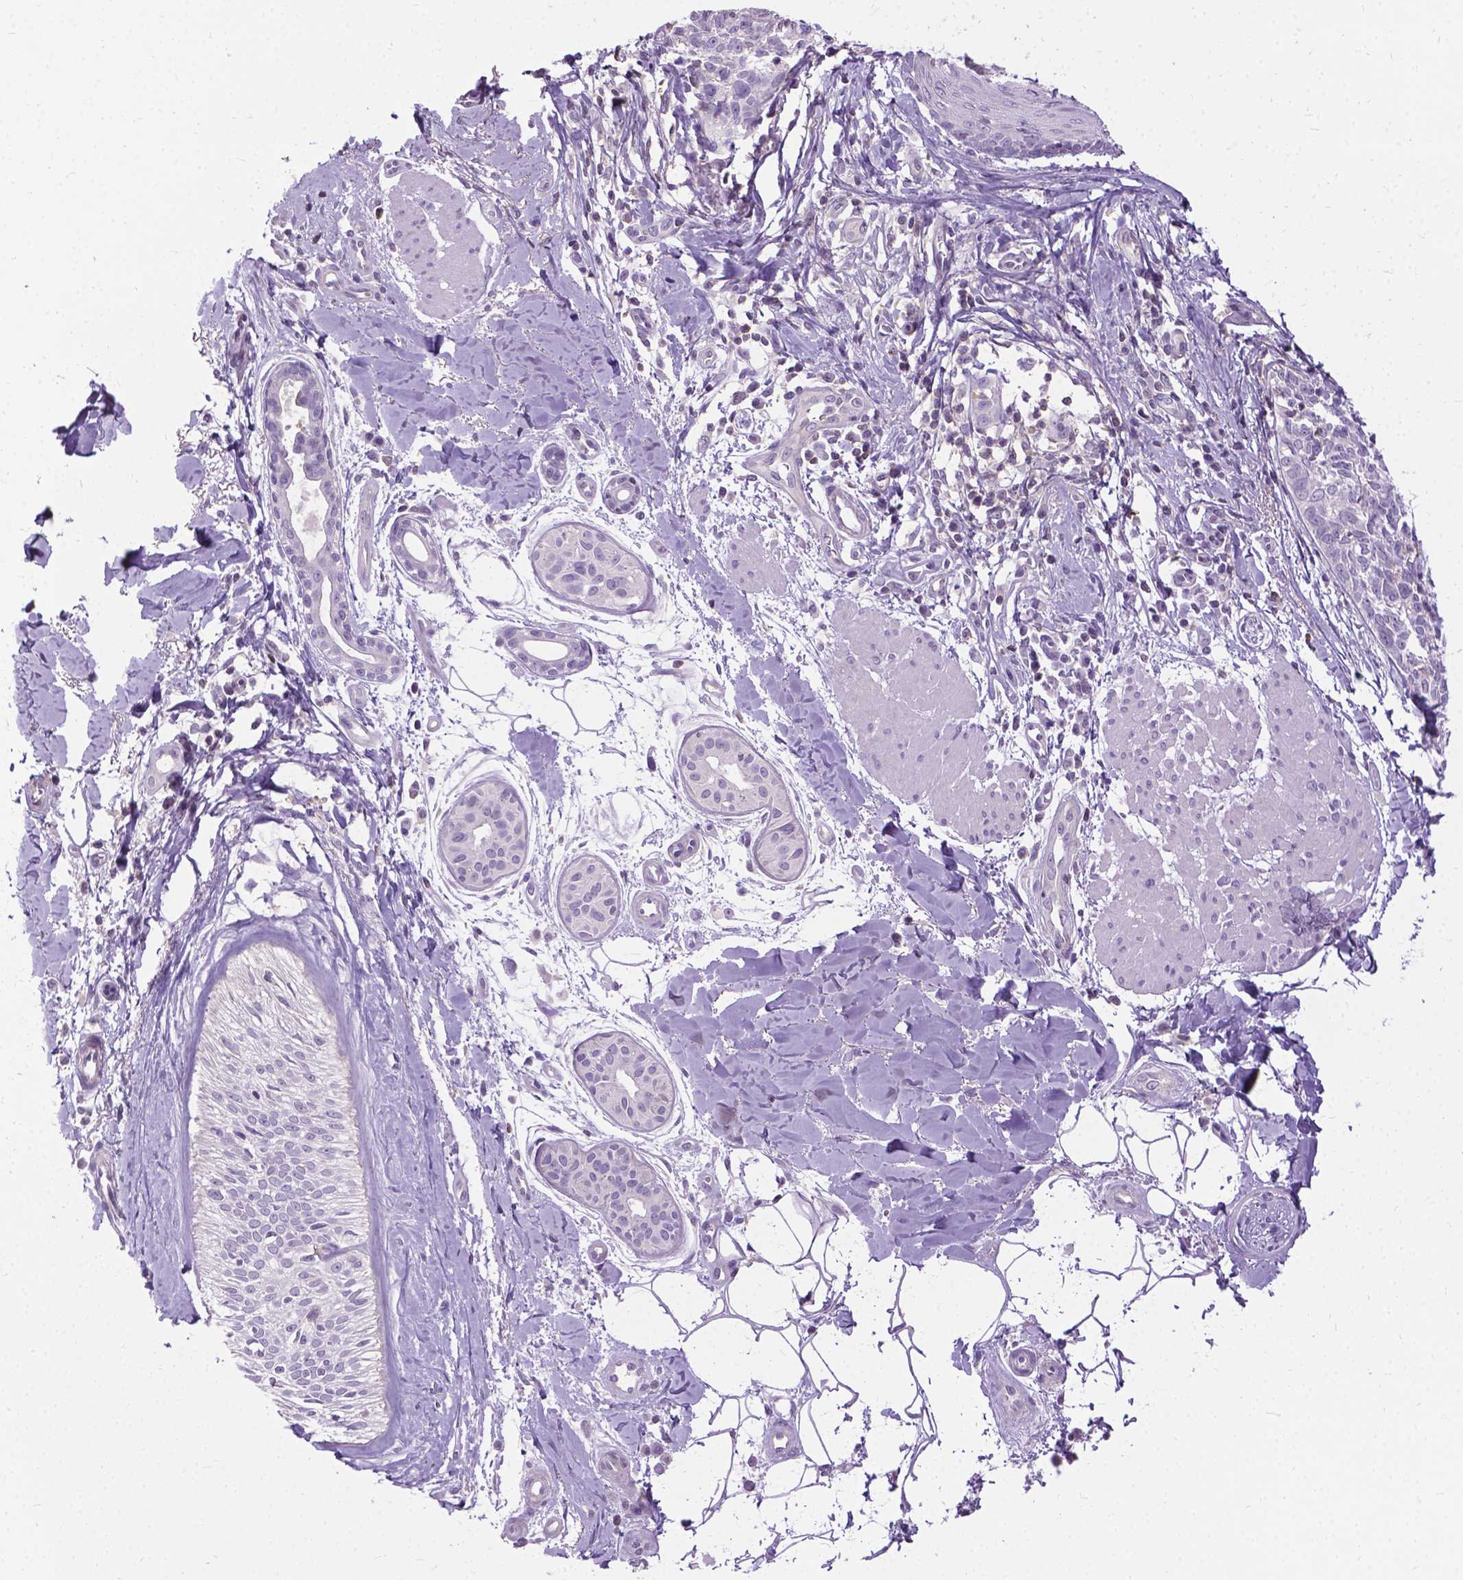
{"staining": {"intensity": "negative", "quantity": "none", "location": "none"}, "tissue": "melanoma", "cell_type": "Tumor cells", "image_type": "cancer", "snomed": [{"axis": "morphology", "description": "Malignant melanoma, NOS"}, {"axis": "topography", "description": "Skin"}], "caption": "This image is of malignant melanoma stained with immunohistochemistry (IHC) to label a protein in brown with the nuclei are counter-stained blue. There is no positivity in tumor cells. The staining is performed using DAB (3,3'-diaminobenzidine) brown chromogen with nuclei counter-stained in using hematoxylin.", "gene": "JAK3", "patient": {"sex": "male", "age": 48}}